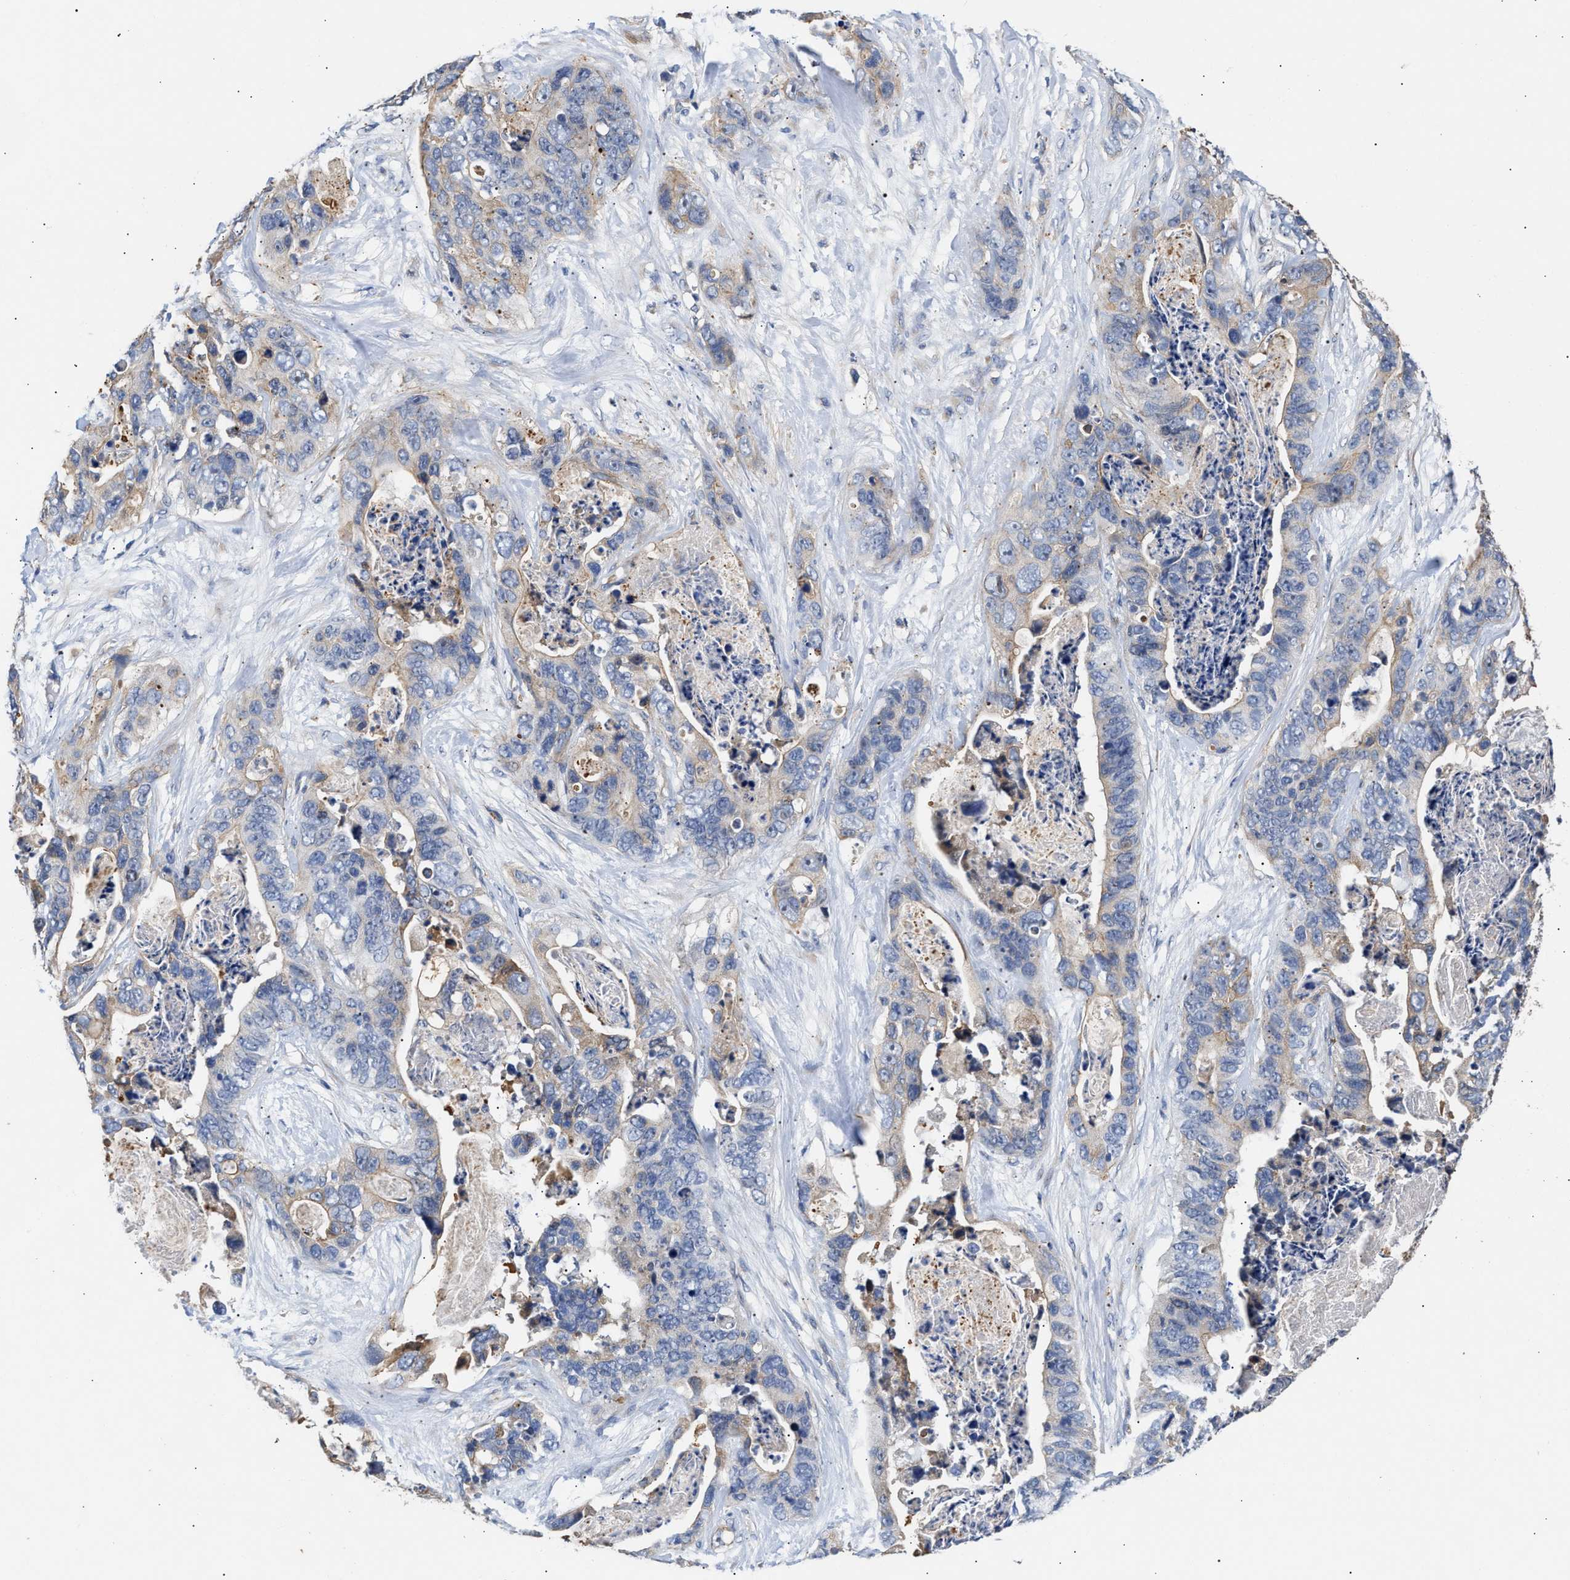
{"staining": {"intensity": "weak", "quantity": "<25%", "location": "cytoplasmic/membranous"}, "tissue": "stomach cancer", "cell_type": "Tumor cells", "image_type": "cancer", "snomed": [{"axis": "morphology", "description": "Adenocarcinoma, NOS"}, {"axis": "topography", "description": "Stomach"}], "caption": "Immunohistochemistry histopathology image of neoplastic tissue: human stomach adenocarcinoma stained with DAB (3,3'-diaminobenzidine) exhibits no significant protein positivity in tumor cells.", "gene": "CCDC146", "patient": {"sex": "female", "age": 89}}